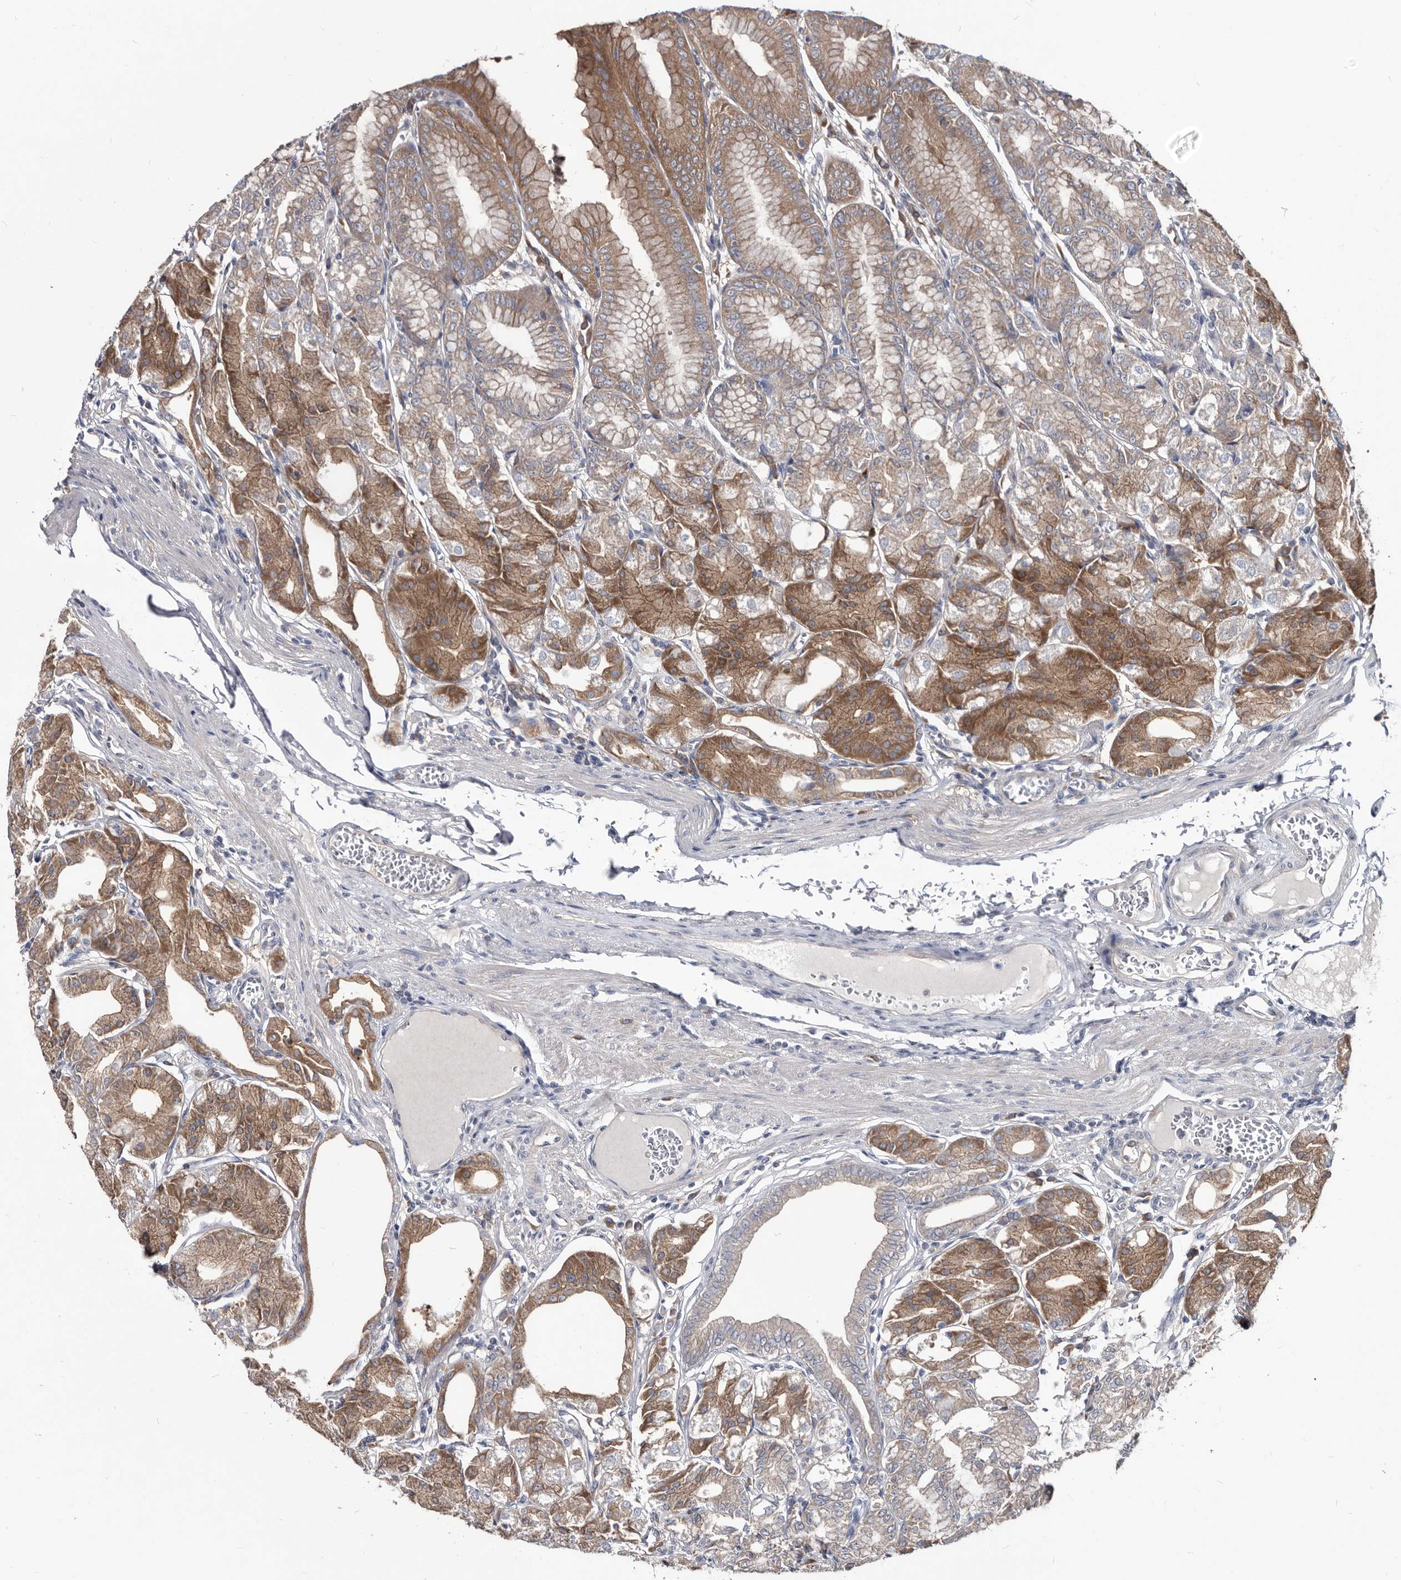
{"staining": {"intensity": "moderate", "quantity": "25%-75%", "location": "cytoplasmic/membranous"}, "tissue": "stomach", "cell_type": "Glandular cells", "image_type": "normal", "snomed": [{"axis": "morphology", "description": "Normal tissue, NOS"}, {"axis": "topography", "description": "Stomach, lower"}], "caption": "Immunohistochemical staining of normal human stomach reveals 25%-75% levels of moderate cytoplasmic/membranous protein expression in about 25%-75% of glandular cells.", "gene": "ABCF2", "patient": {"sex": "male", "age": 71}}